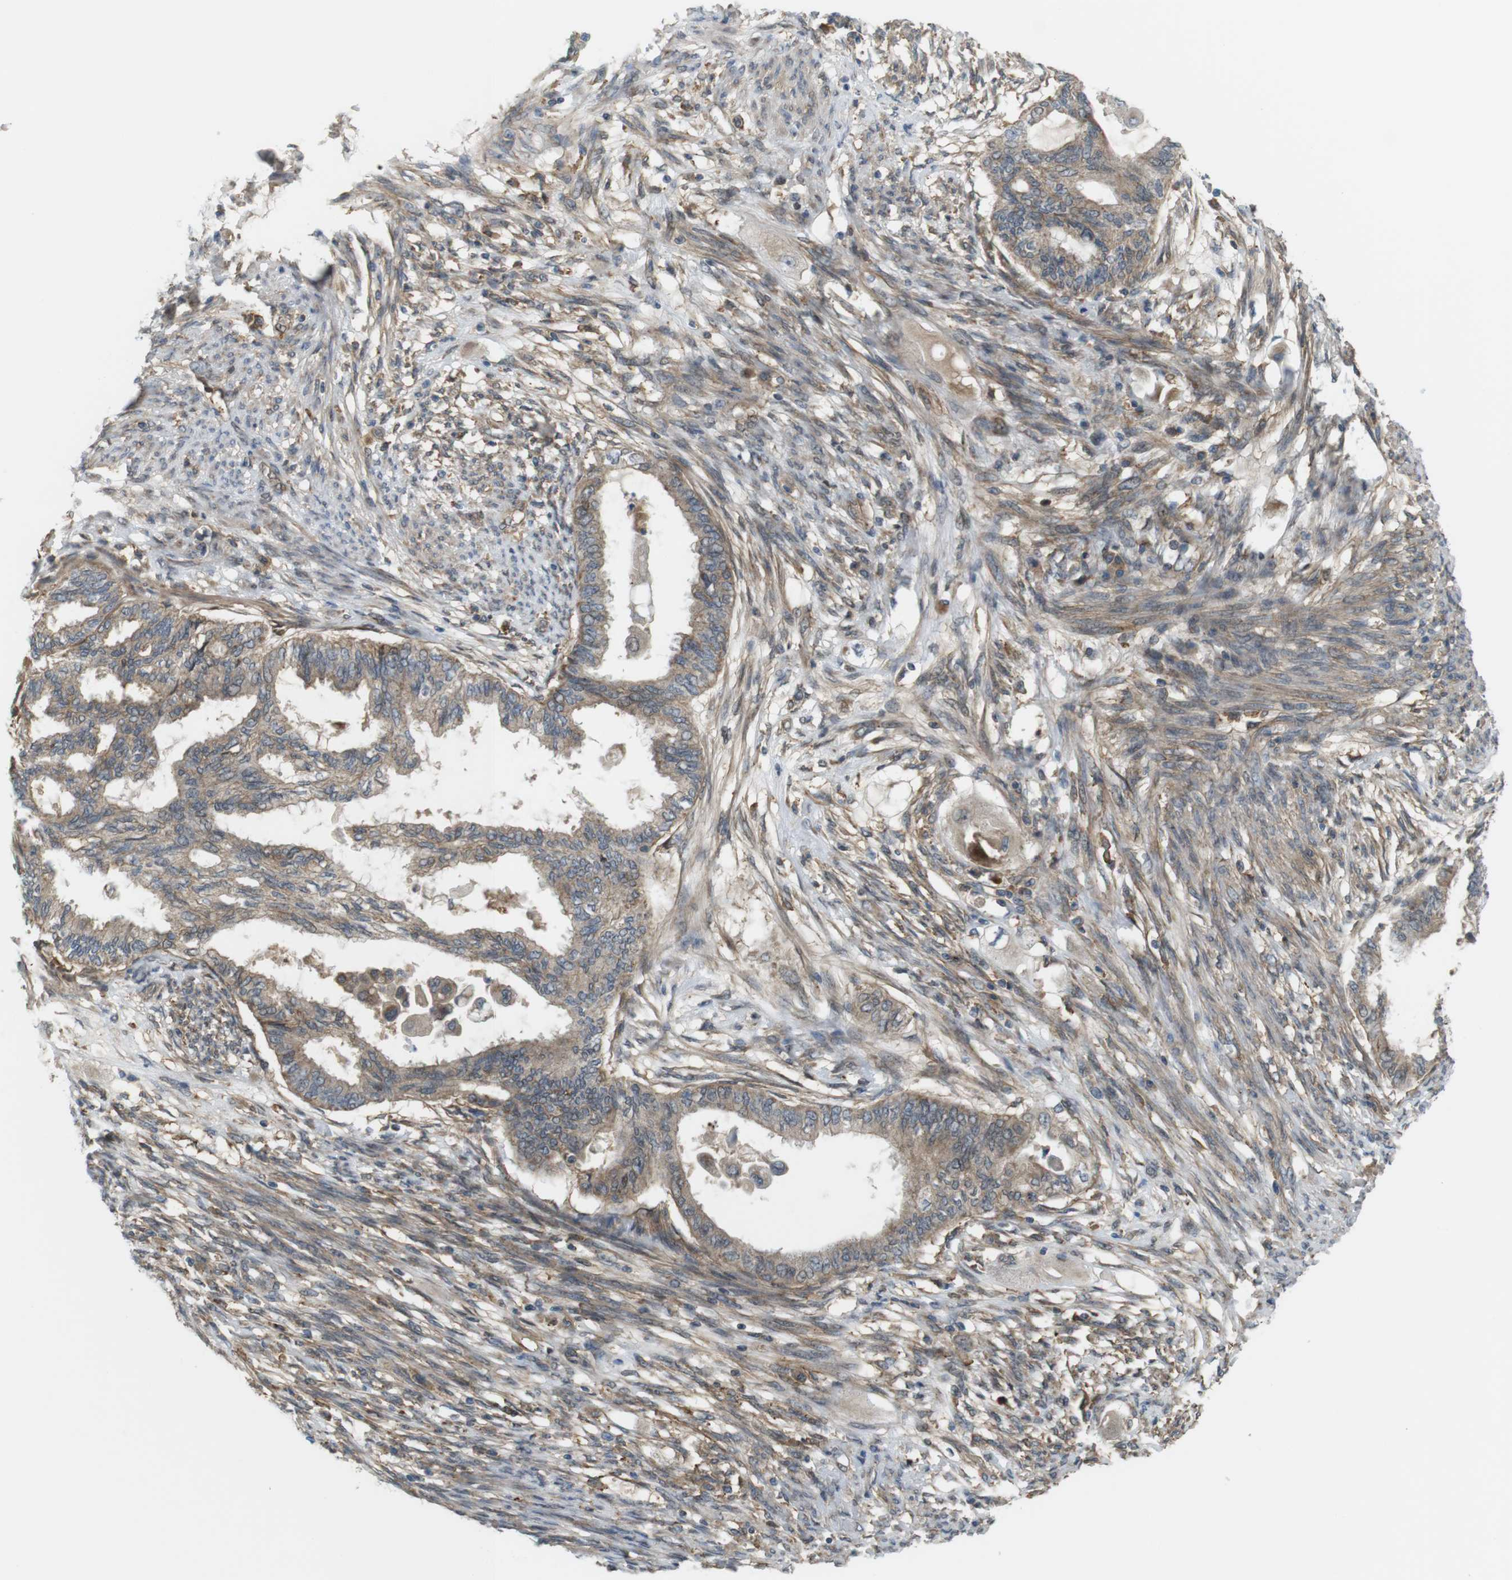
{"staining": {"intensity": "moderate", "quantity": ">75%", "location": "cytoplasmic/membranous"}, "tissue": "cervical cancer", "cell_type": "Tumor cells", "image_type": "cancer", "snomed": [{"axis": "morphology", "description": "Normal tissue, NOS"}, {"axis": "morphology", "description": "Adenocarcinoma, NOS"}, {"axis": "topography", "description": "Cervix"}, {"axis": "topography", "description": "Endometrium"}], "caption": "Immunohistochemistry micrograph of neoplastic tissue: cervical adenocarcinoma stained using immunohistochemistry exhibits medium levels of moderate protein expression localized specifically in the cytoplasmic/membranous of tumor cells, appearing as a cytoplasmic/membranous brown color.", "gene": "DDAH2", "patient": {"sex": "female", "age": 86}}